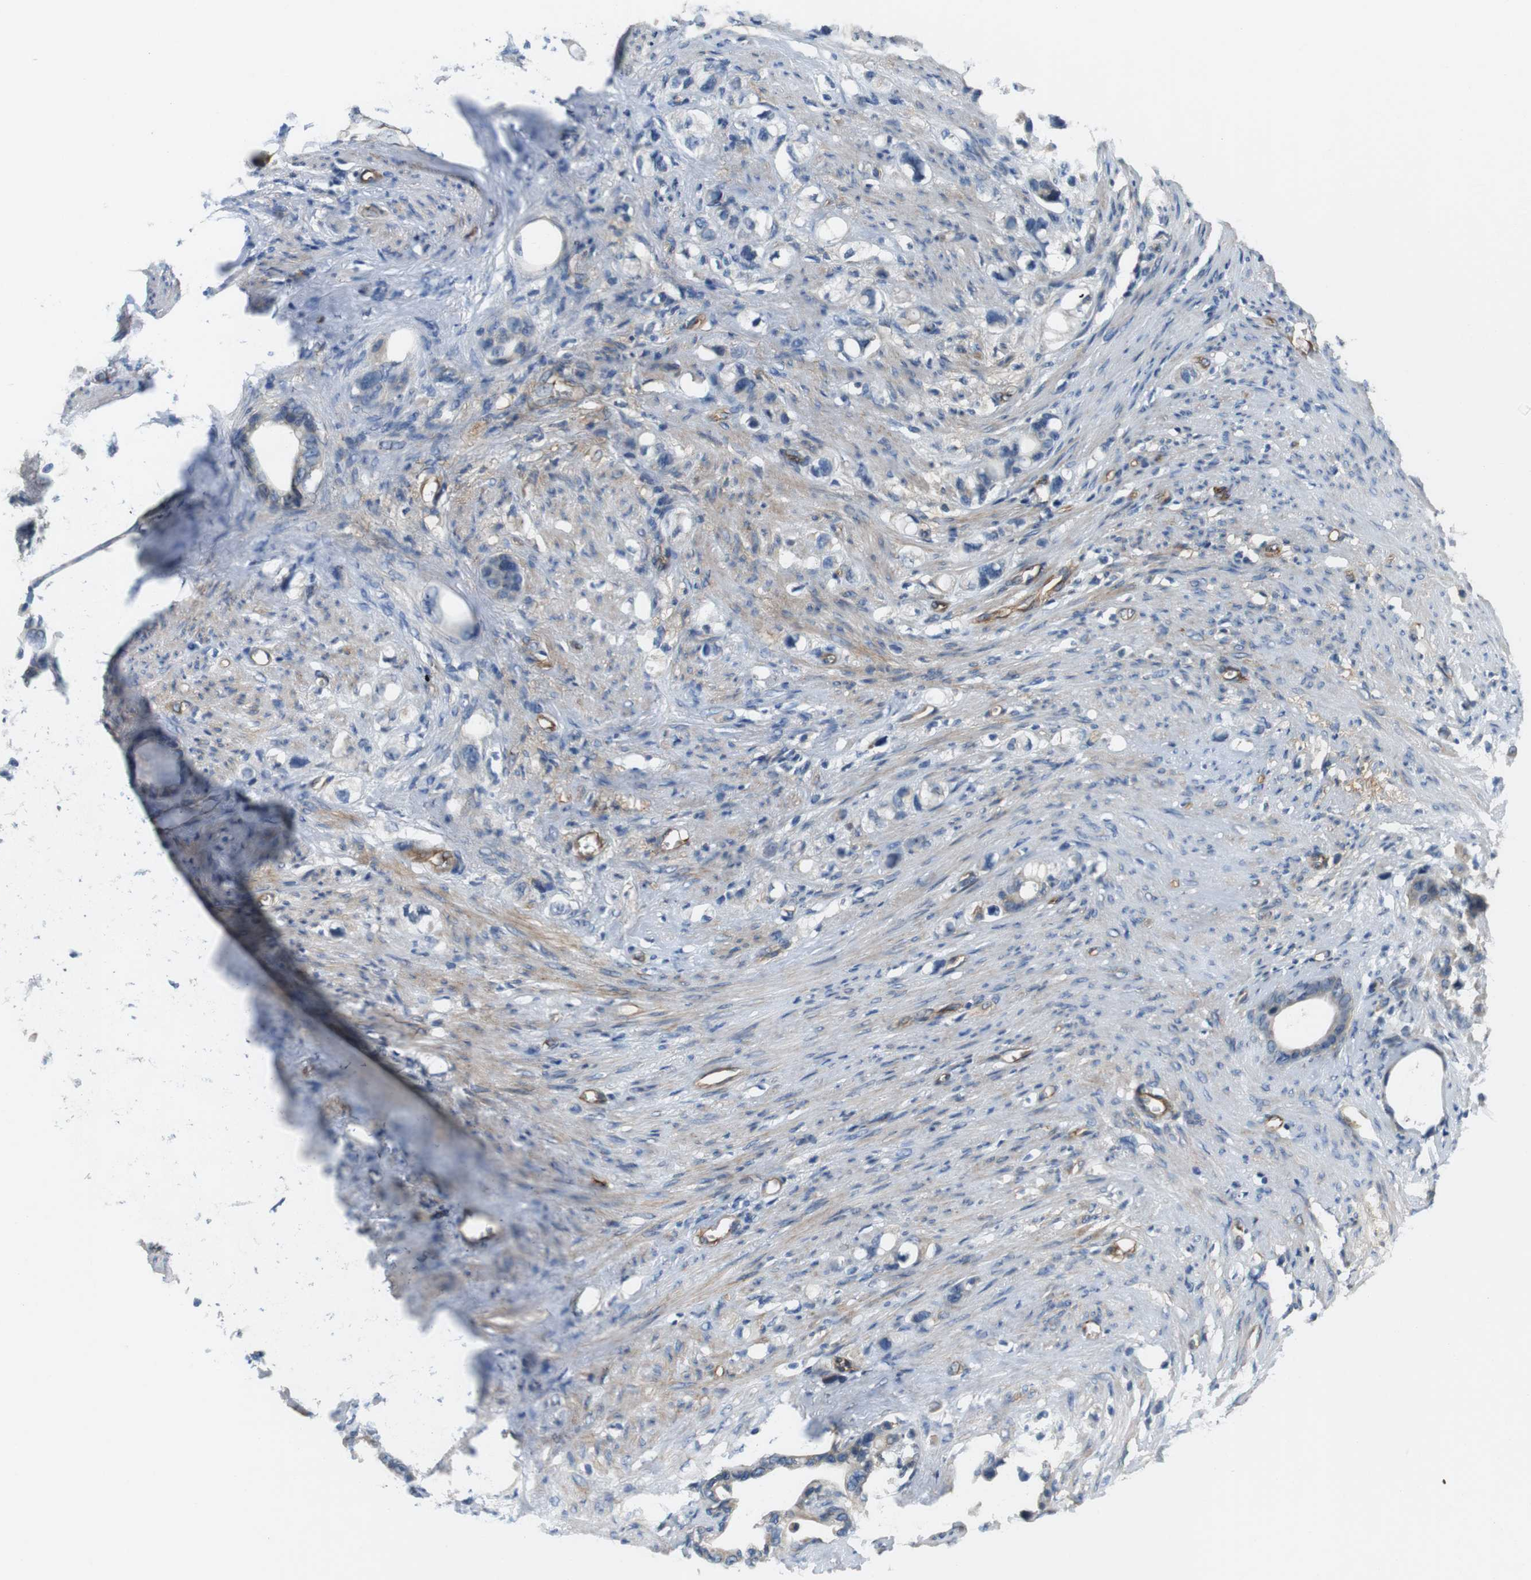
{"staining": {"intensity": "weak", "quantity": "25%-75%", "location": "cytoplasmic/membranous"}, "tissue": "stomach cancer", "cell_type": "Tumor cells", "image_type": "cancer", "snomed": [{"axis": "morphology", "description": "Adenocarcinoma, NOS"}, {"axis": "topography", "description": "Stomach"}], "caption": "Immunohistochemistry micrograph of neoplastic tissue: stomach cancer (adenocarcinoma) stained using IHC exhibits low levels of weak protein expression localized specifically in the cytoplasmic/membranous of tumor cells, appearing as a cytoplasmic/membranous brown color.", "gene": "BVES", "patient": {"sex": "female", "age": 75}}